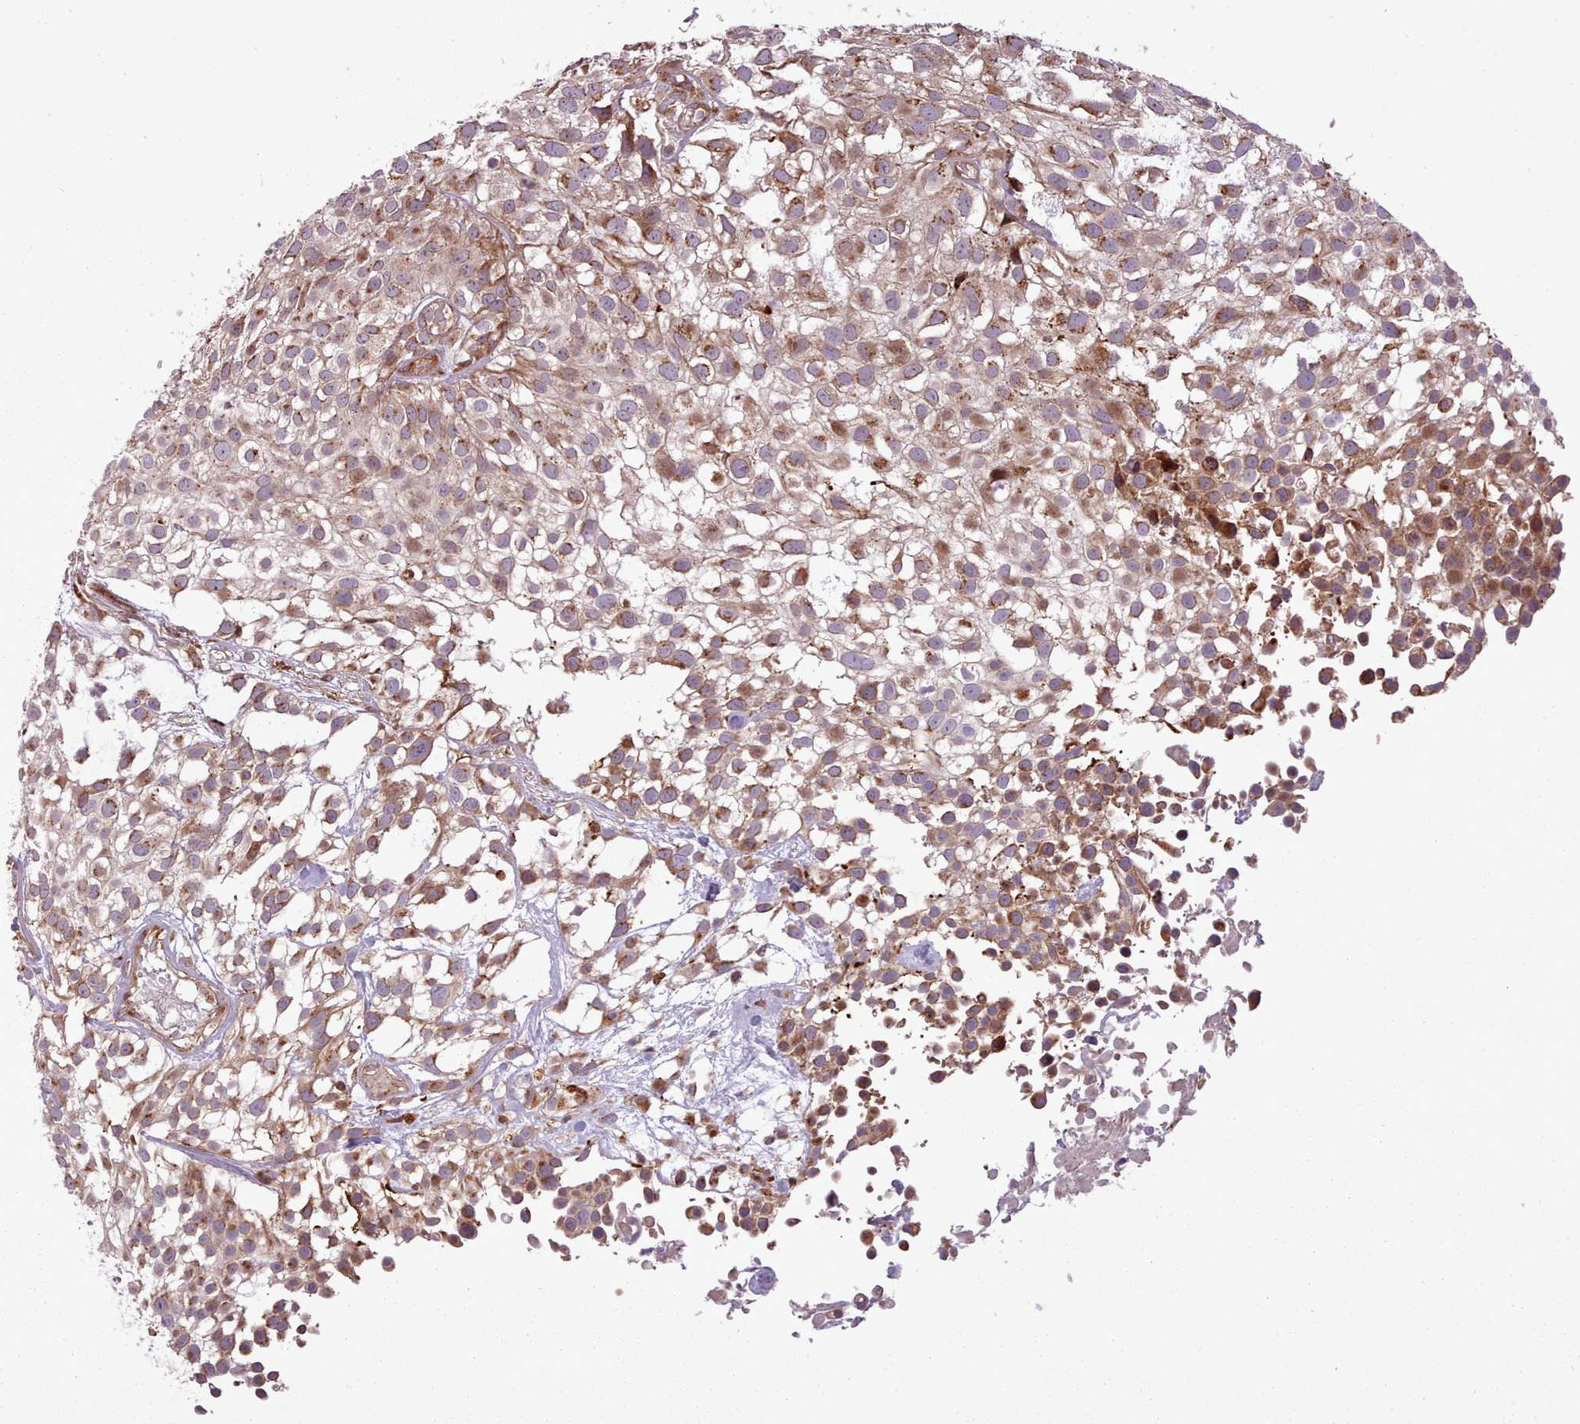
{"staining": {"intensity": "moderate", "quantity": "25%-75%", "location": "cytoplasmic/membranous"}, "tissue": "urothelial cancer", "cell_type": "Tumor cells", "image_type": "cancer", "snomed": [{"axis": "morphology", "description": "Urothelial carcinoma, High grade"}, {"axis": "topography", "description": "Urinary bladder"}], "caption": "Urothelial cancer stained for a protein (brown) demonstrates moderate cytoplasmic/membranous positive expression in approximately 25%-75% of tumor cells.", "gene": "NLRP7", "patient": {"sex": "male", "age": 56}}